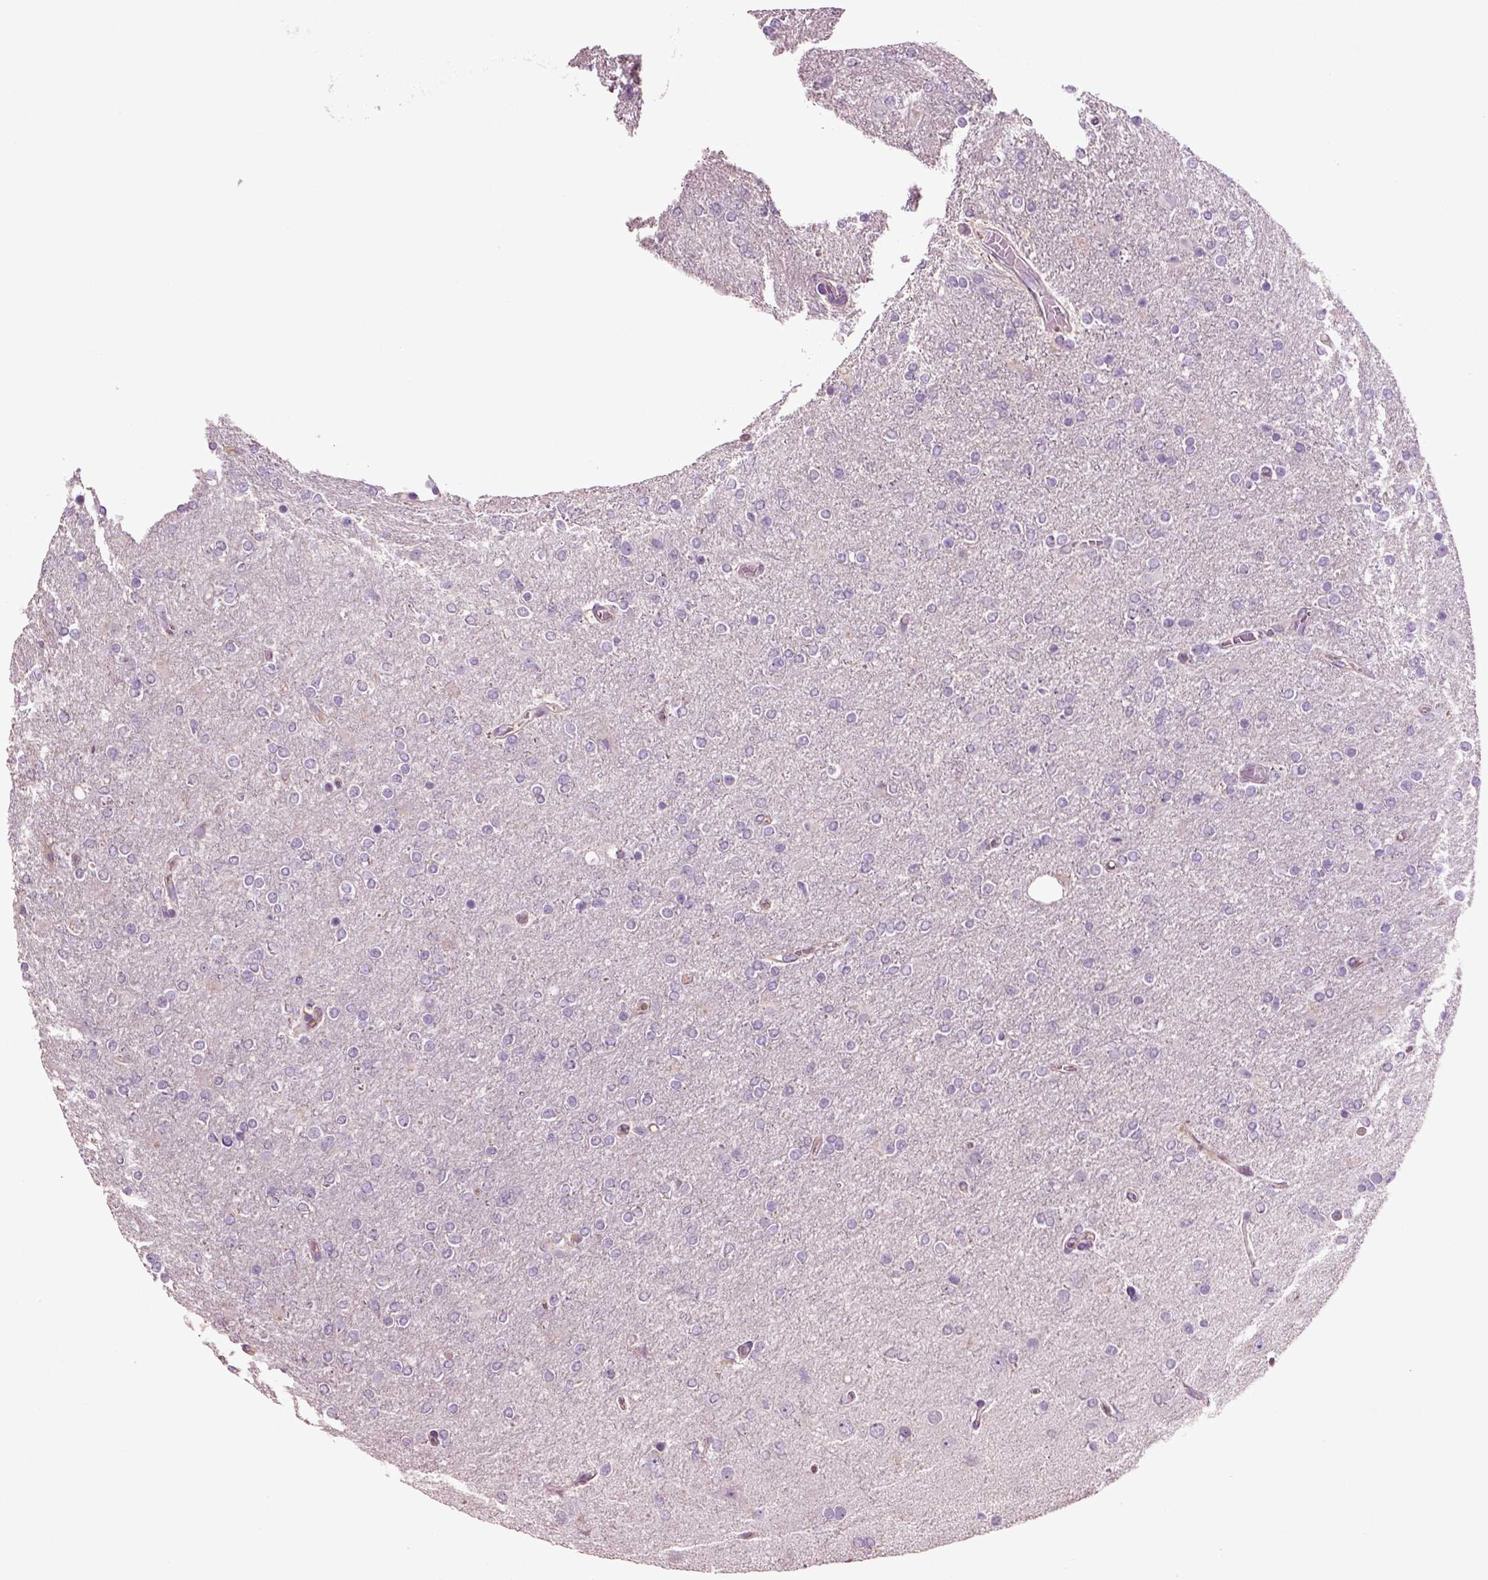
{"staining": {"intensity": "negative", "quantity": "none", "location": "none"}, "tissue": "glioma", "cell_type": "Tumor cells", "image_type": "cancer", "snomed": [{"axis": "morphology", "description": "Glioma, malignant, High grade"}, {"axis": "topography", "description": "Cerebral cortex"}], "caption": "Immunohistochemistry (IHC) photomicrograph of neoplastic tissue: human glioma stained with DAB exhibits no significant protein staining in tumor cells. (DAB (3,3'-diaminobenzidine) immunohistochemistry (IHC) visualized using brightfield microscopy, high magnification).", "gene": "DEFB118", "patient": {"sex": "male", "age": 70}}